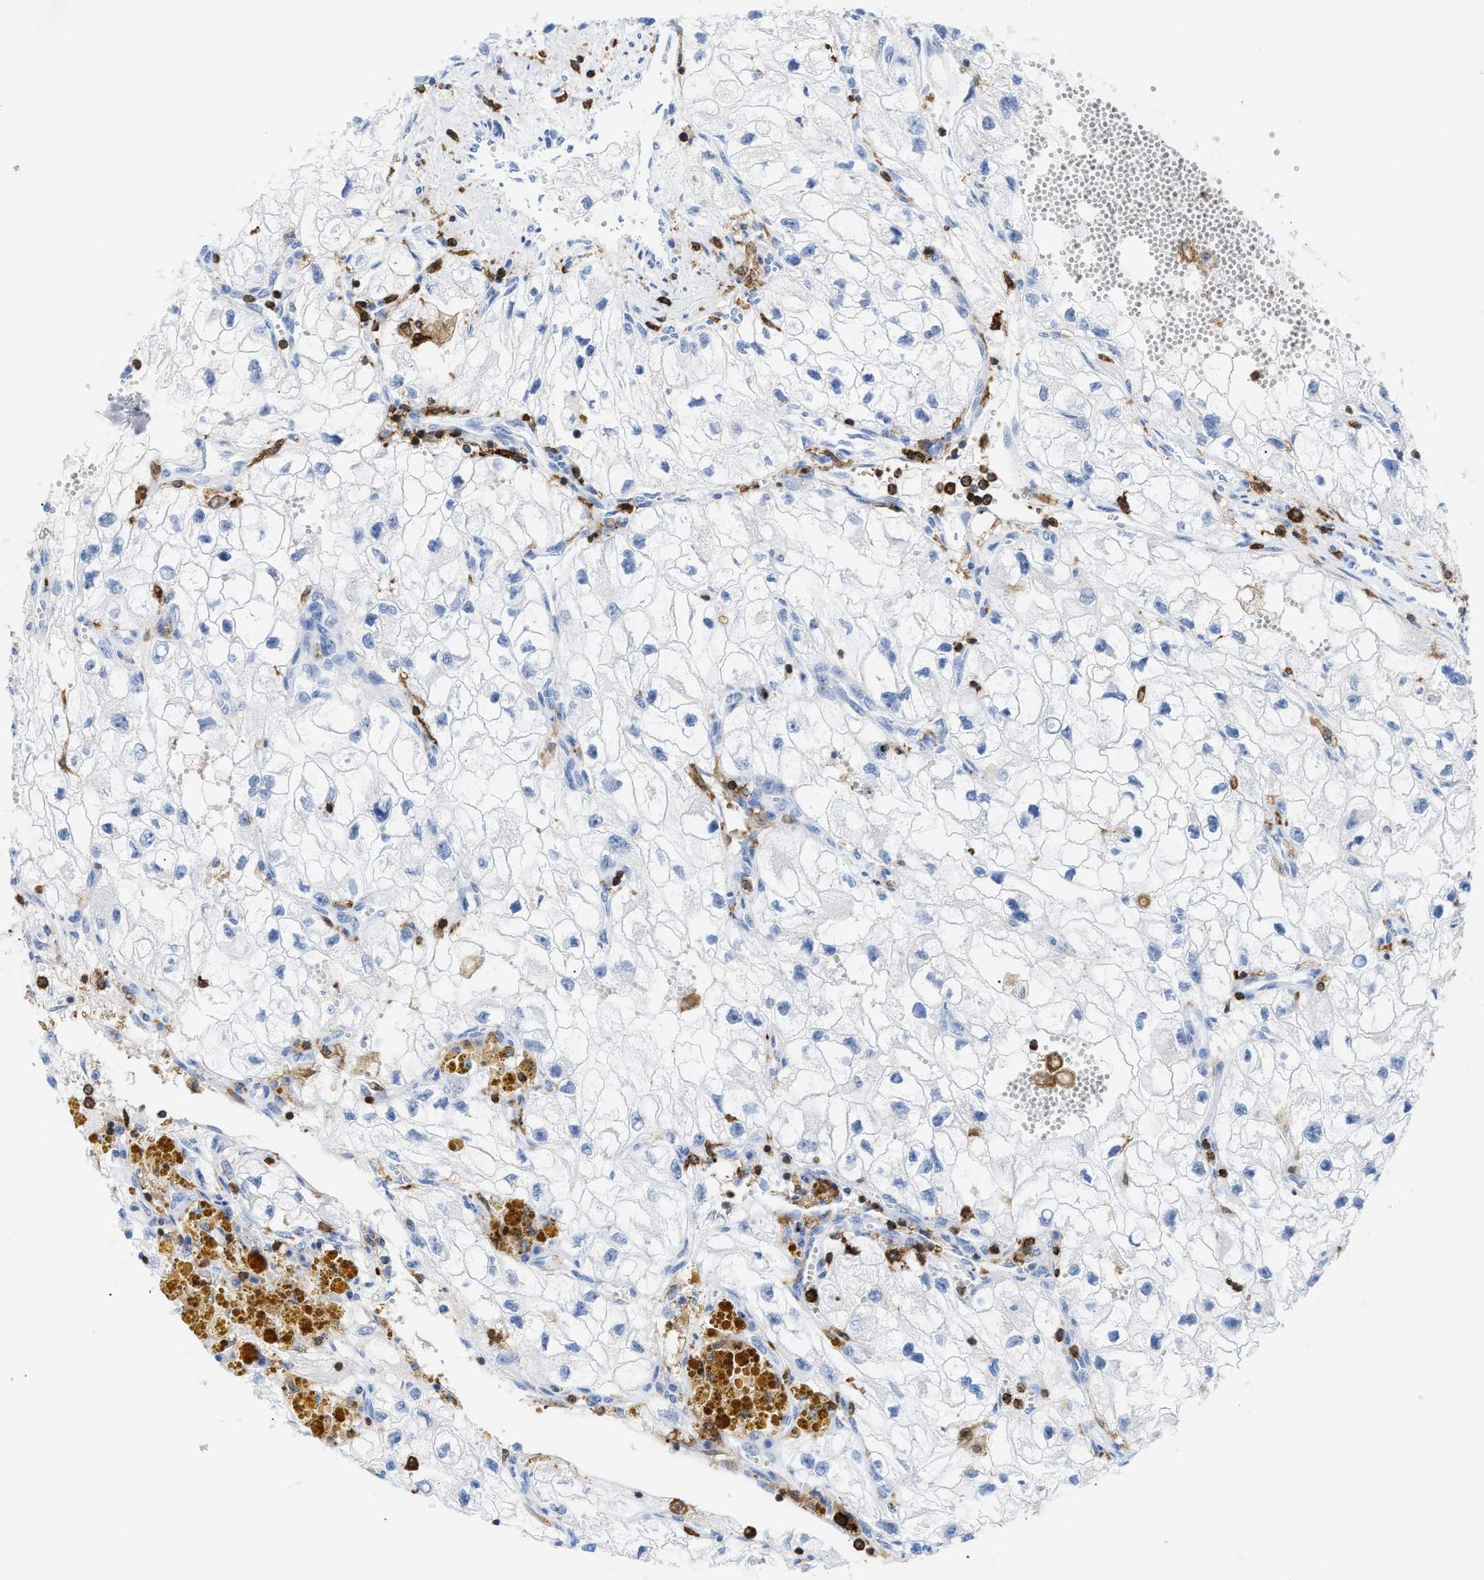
{"staining": {"intensity": "negative", "quantity": "none", "location": "none"}, "tissue": "renal cancer", "cell_type": "Tumor cells", "image_type": "cancer", "snomed": [{"axis": "morphology", "description": "Adenocarcinoma, NOS"}, {"axis": "topography", "description": "Kidney"}], "caption": "This image is of renal adenocarcinoma stained with immunohistochemistry to label a protein in brown with the nuclei are counter-stained blue. There is no expression in tumor cells.", "gene": "LCP1", "patient": {"sex": "female", "age": 70}}